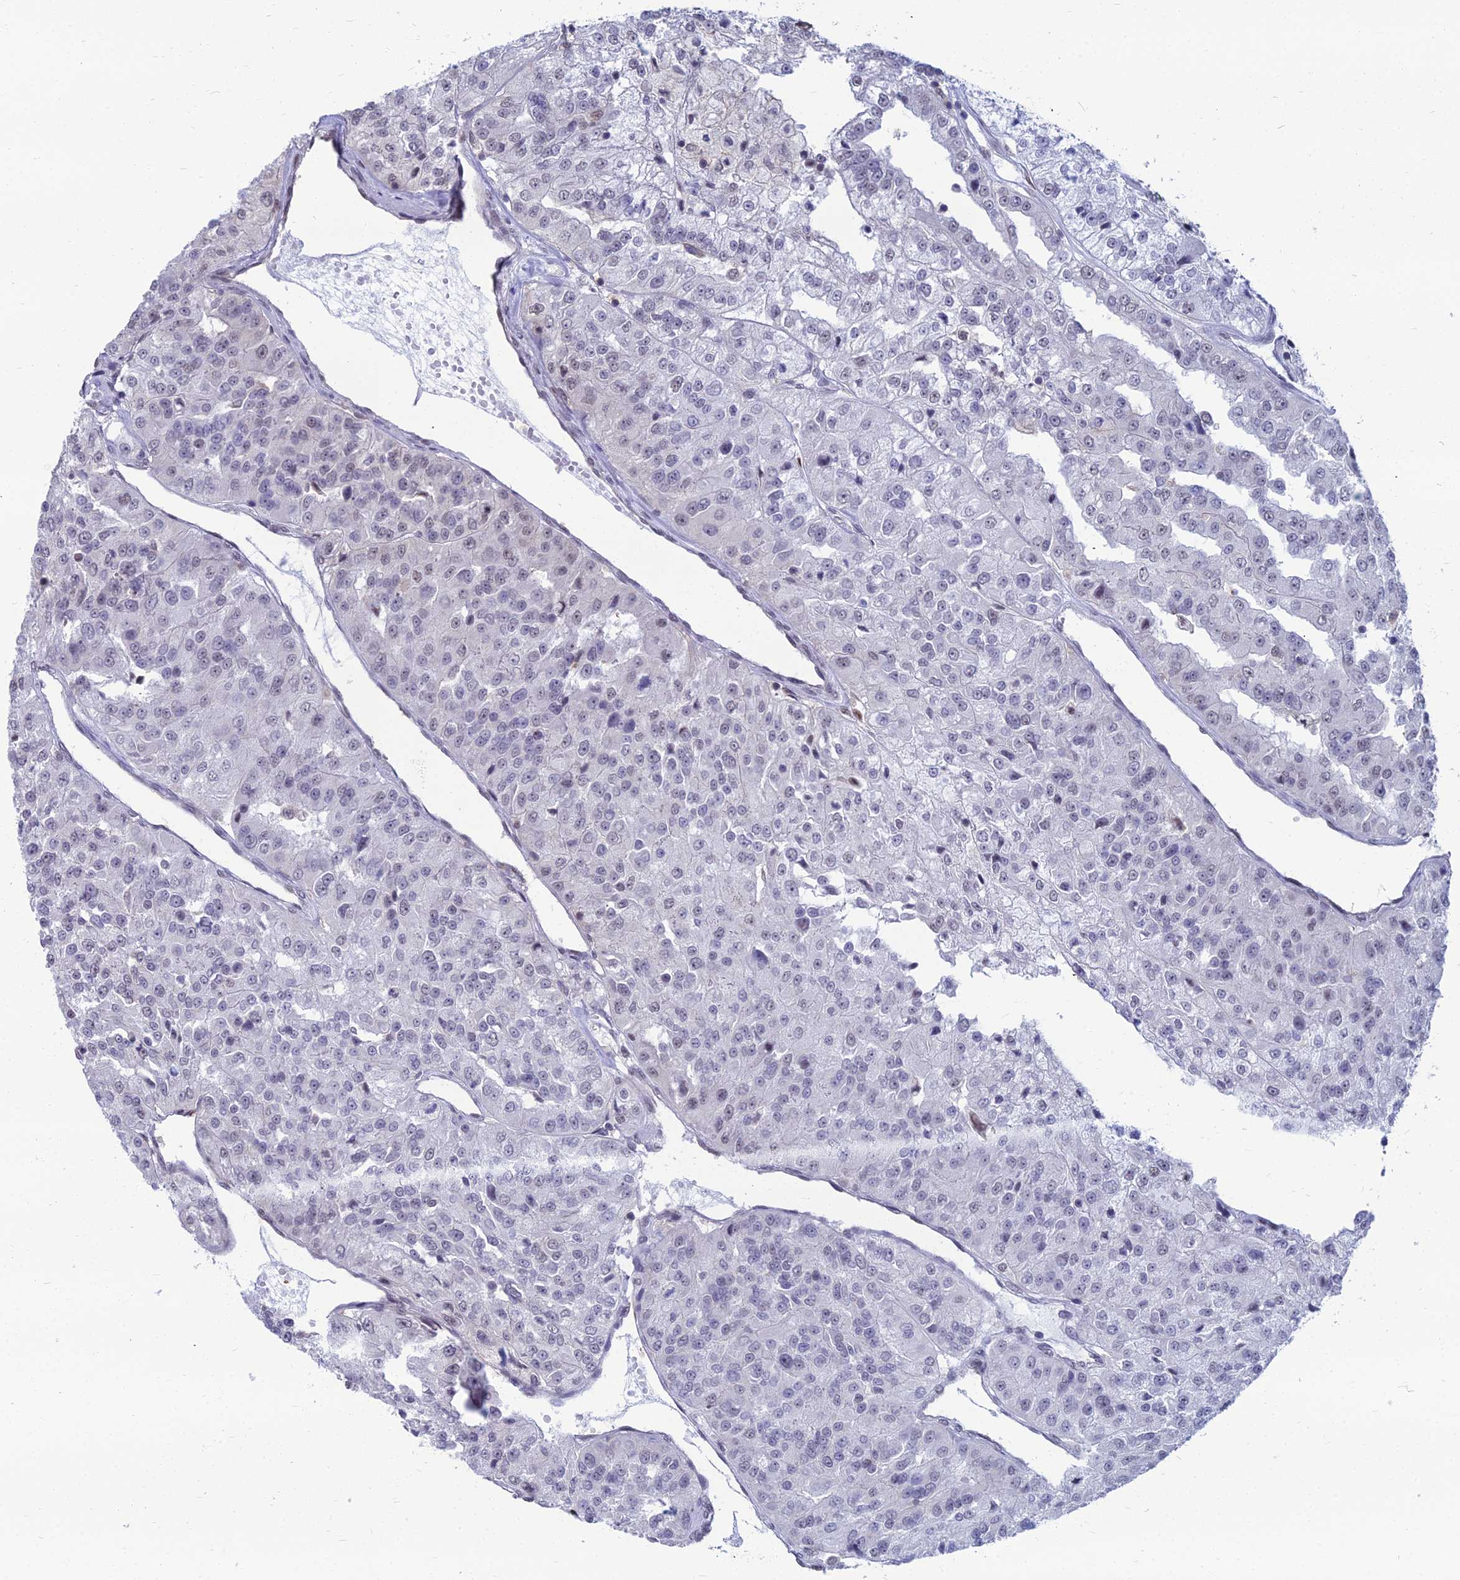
{"staining": {"intensity": "negative", "quantity": "none", "location": "none"}, "tissue": "renal cancer", "cell_type": "Tumor cells", "image_type": "cancer", "snomed": [{"axis": "morphology", "description": "Adenocarcinoma, NOS"}, {"axis": "topography", "description": "Kidney"}], "caption": "The photomicrograph exhibits no significant expression in tumor cells of renal cancer. (DAB (3,3'-diaminobenzidine) immunohistochemistry (IHC) with hematoxylin counter stain).", "gene": "SRSF7", "patient": {"sex": "female", "age": 63}}